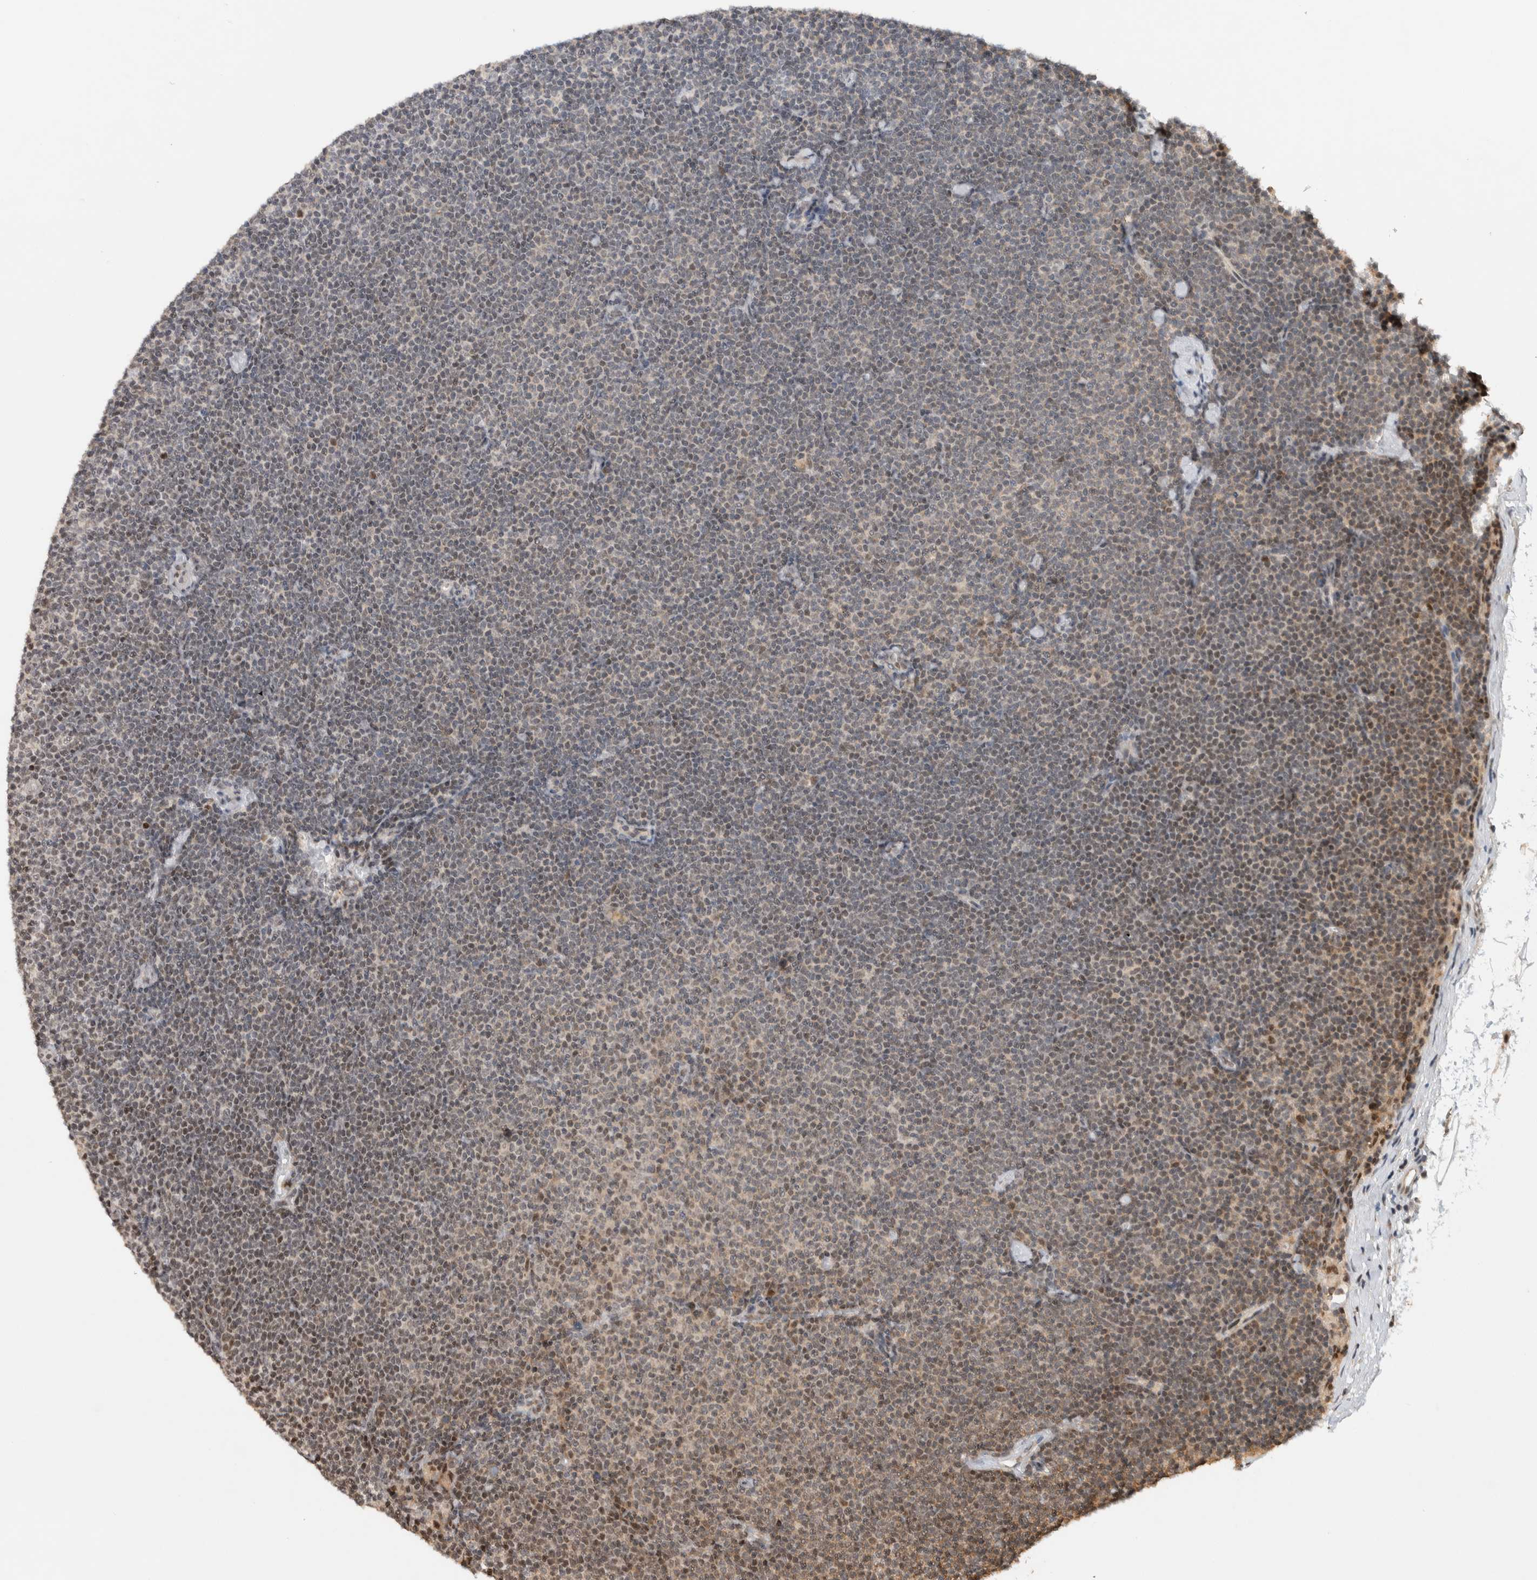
{"staining": {"intensity": "weak", "quantity": "<25%", "location": "nuclear"}, "tissue": "lymphoma", "cell_type": "Tumor cells", "image_type": "cancer", "snomed": [{"axis": "morphology", "description": "Malignant lymphoma, non-Hodgkin's type, Low grade"}, {"axis": "topography", "description": "Lymph node"}], "caption": "IHC of lymphoma demonstrates no staining in tumor cells.", "gene": "ZNF521", "patient": {"sex": "female", "age": 53}}